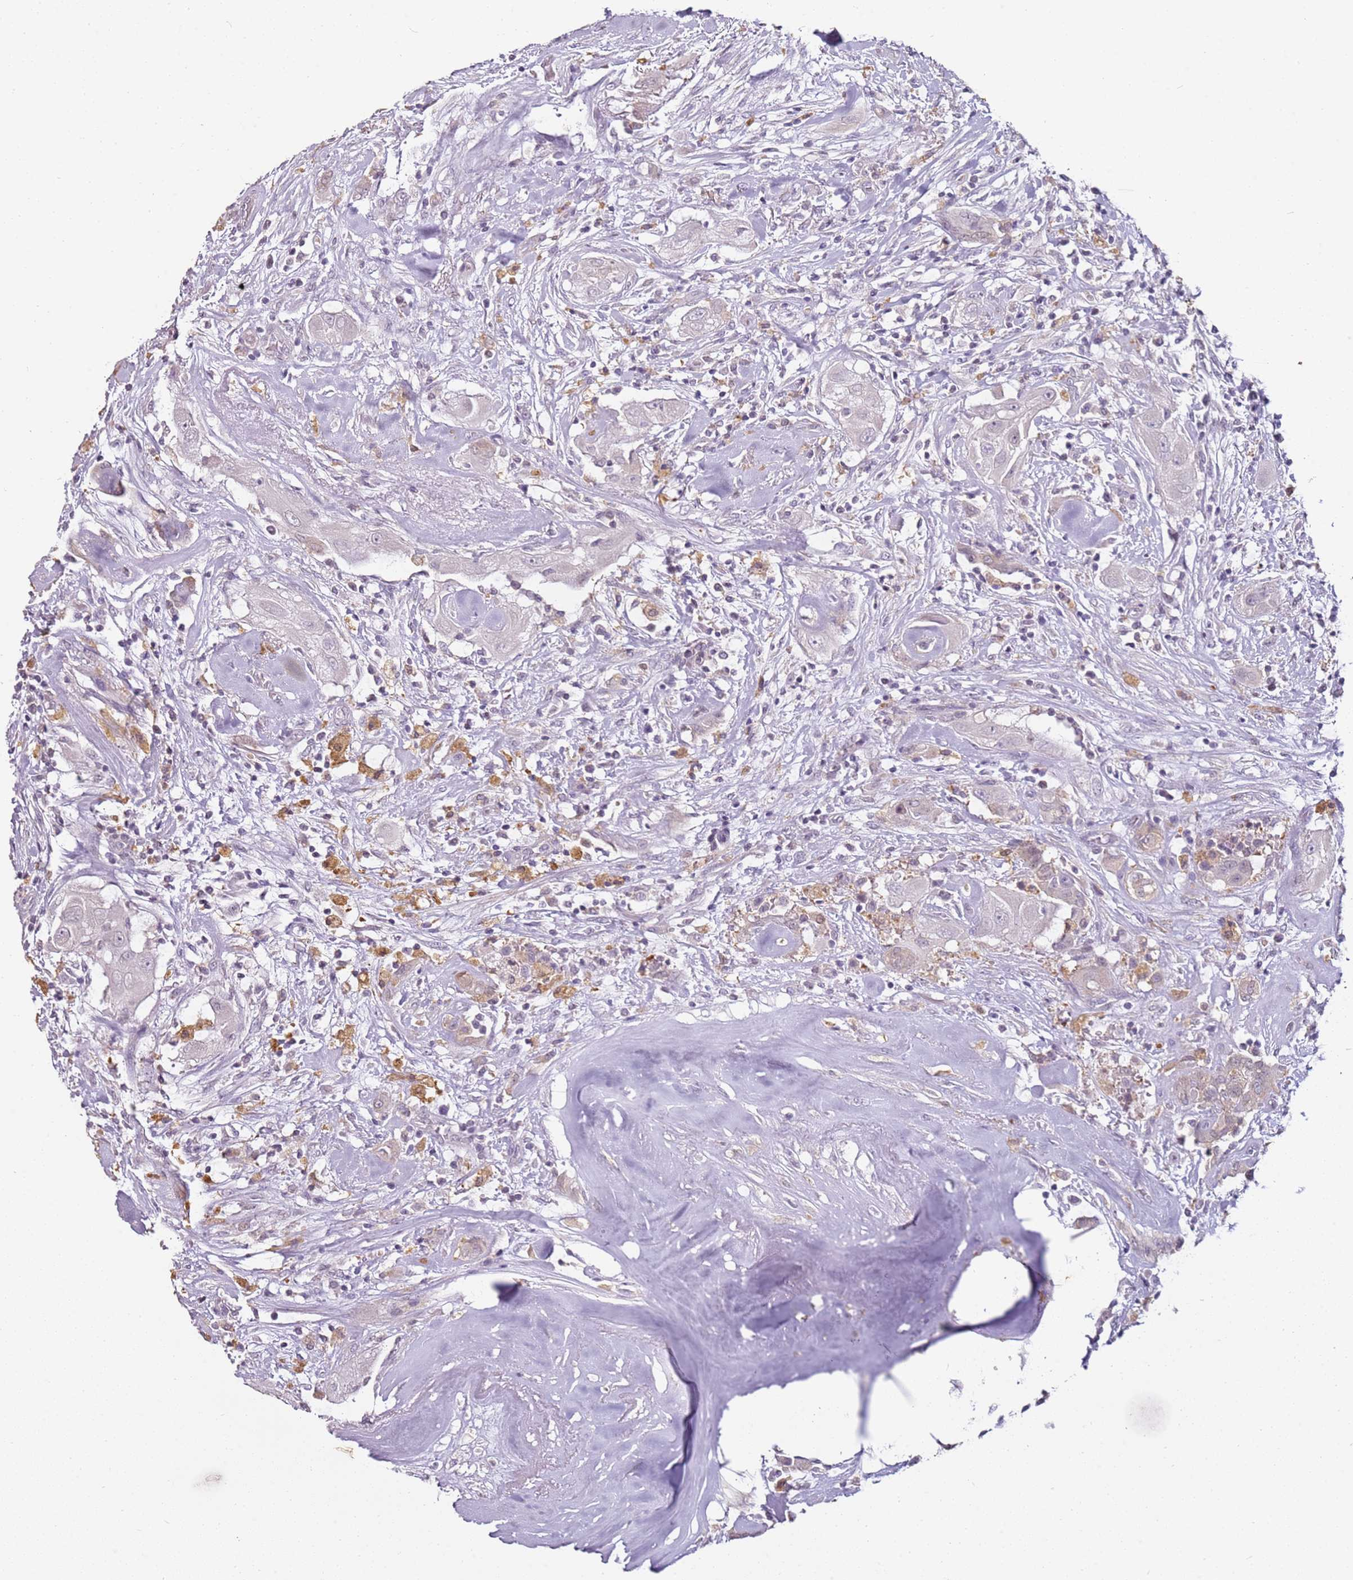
{"staining": {"intensity": "negative", "quantity": "none", "location": "none"}, "tissue": "thyroid cancer", "cell_type": "Tumor cells", "image_type": "cancer", "snomed": [{"axis": "morphology", "description": "Papillary adenocarcinoma, NOS"}, {"axis": "topography", "description": "Thyroid gland"}], "caption": "Human thyroid cancer (papillary adenocarcinoma) stained for a protein using immunohistochemistry reveals no positivity in tumor cells.", "gene": "MDH1", "patient": {"sex": "female", "age": 59}}